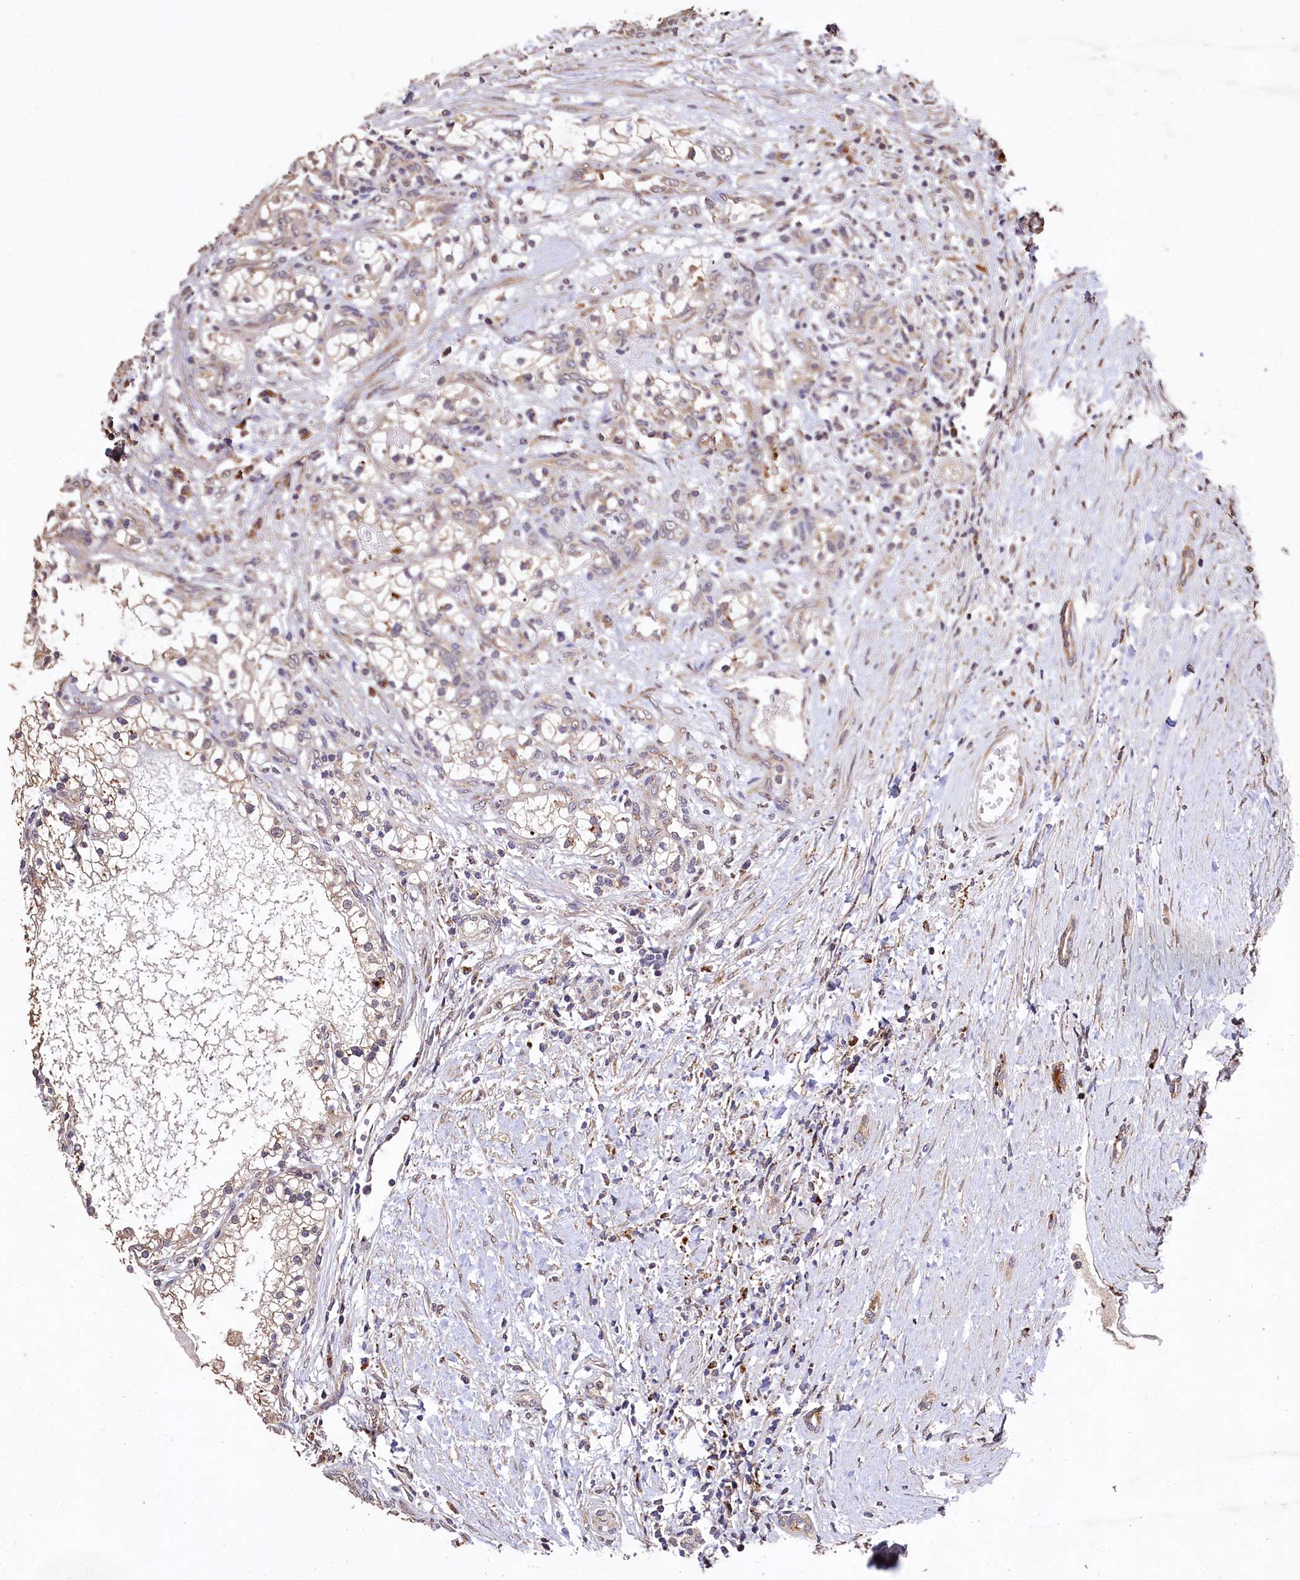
{"staining": {"intensity": "weak", "quantity": "<25%", "location": "cytoplasmic/membranous"}, "tissue": "renal cancer", "cell_type": "Tumor cells", "image_type": "cancer", "snomed": [{"axis": "morphology", "description": "Normal tissue, NOS"}, {"axis": "morphology", "description": "Adenocarcinoma, NOS"}, {"axis": "topography", "description": "Kidney"}], "caption": "Immunohistochemistry (IHC) histopathology image of neoplastic tissue: renal cancer (adenocarcinoma) stained with DAB (3,3'-diaminobenzidine) reveals no significant protein expression in tumor cells.", "gene": "LSM4", "patient": {"sex": "male", "age": 68}}